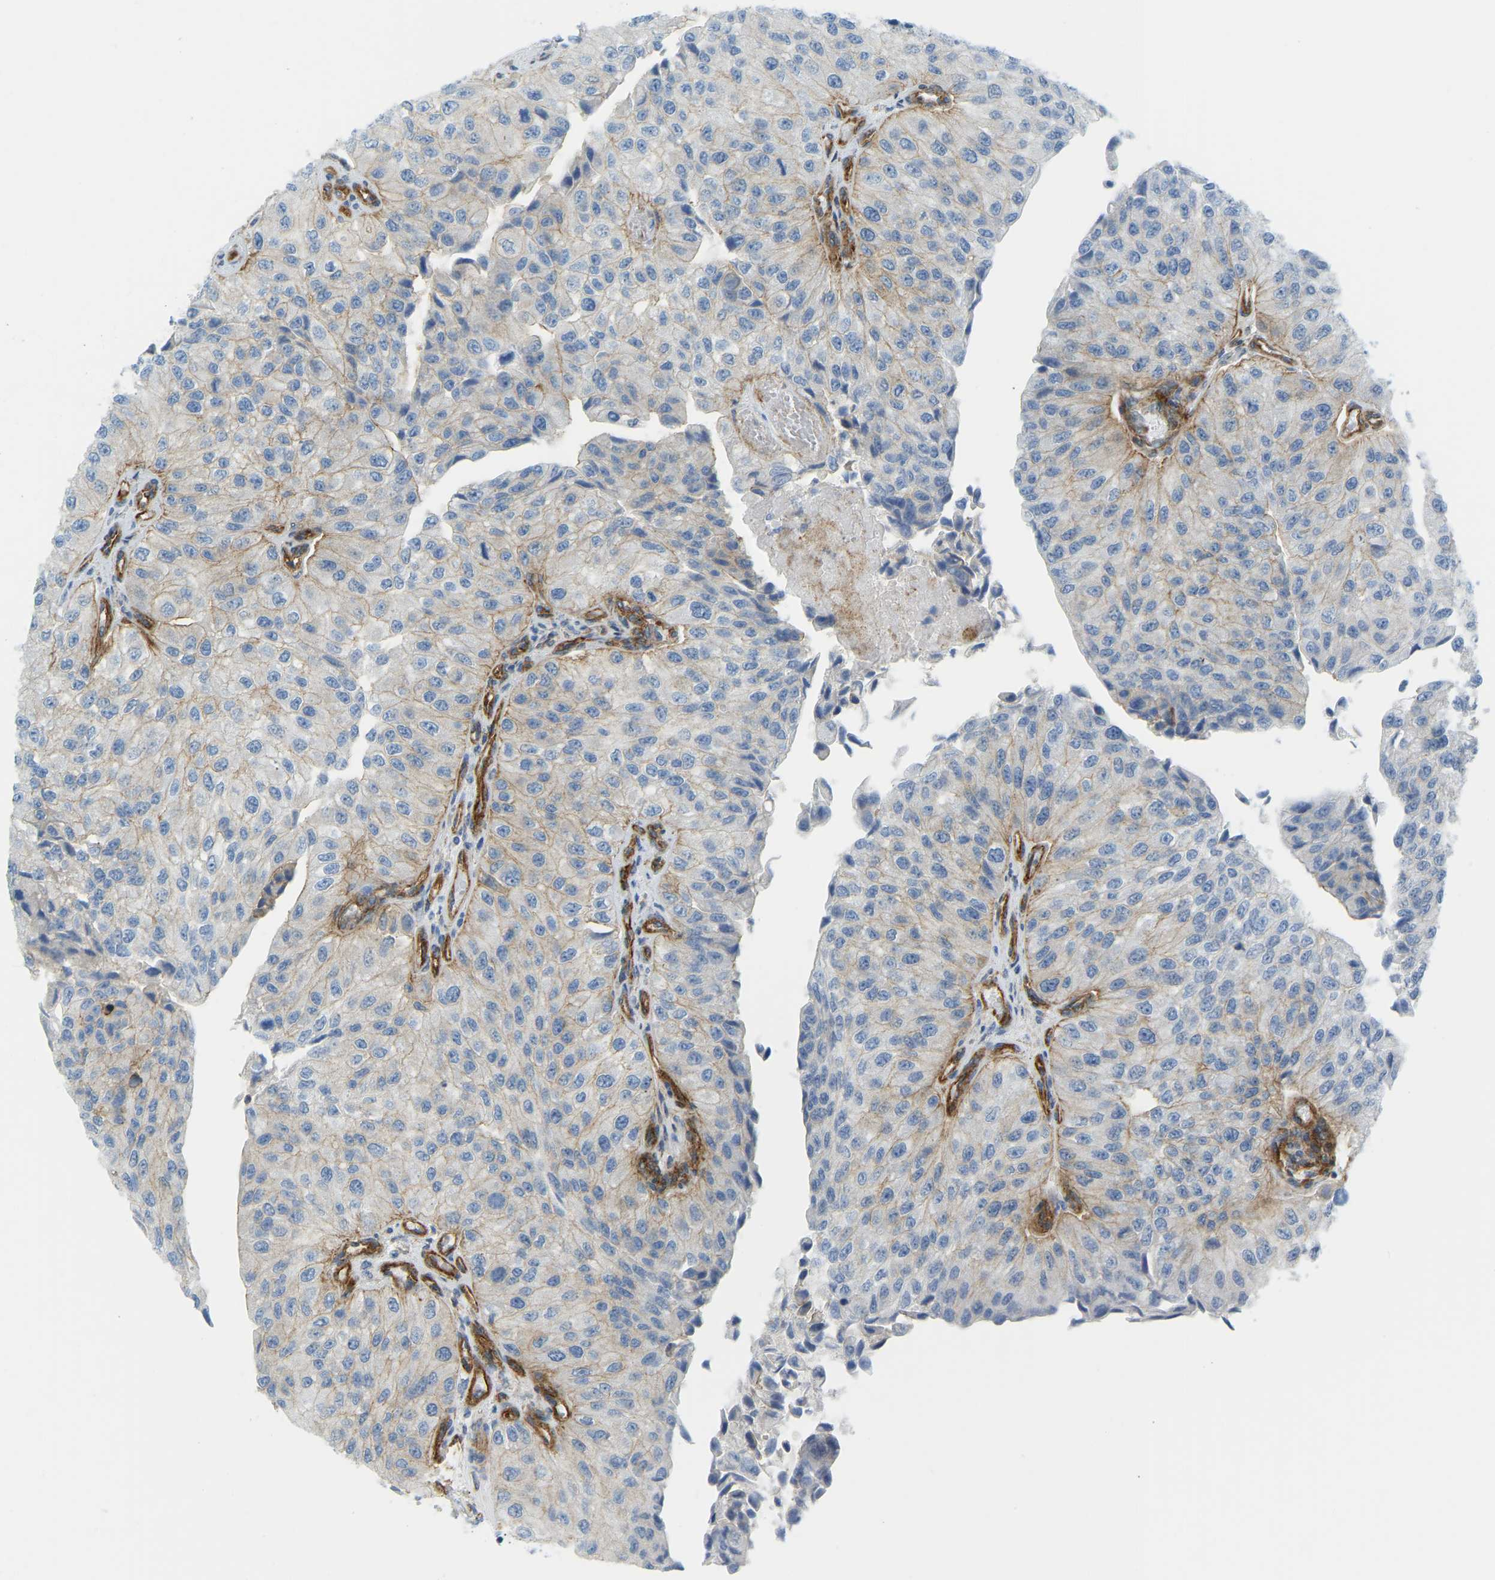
{"staining": {"intensity": "weak", "quantity": "<25%", "location": "cytoplasmic/membranous"}, "tissue": "urothelial cancer", "cell_type": "Tumor cells", "image_type": "cancer", "snomed": [{"axis": "morphology", "description": "Urothelial carcinoma, High grade"}, {"axis": "topography", "description": "Kidney"}, {"axis": "topography", "description": "Urinary bladder"}], "caption": "Immunohistochemistry image of human urothelial carcinoma (high-grade) stained for a protein (brown), which shows no positivity in tumor cells.", "gene": "MYL3", "patient": {"sex": "male", "age": 77}}